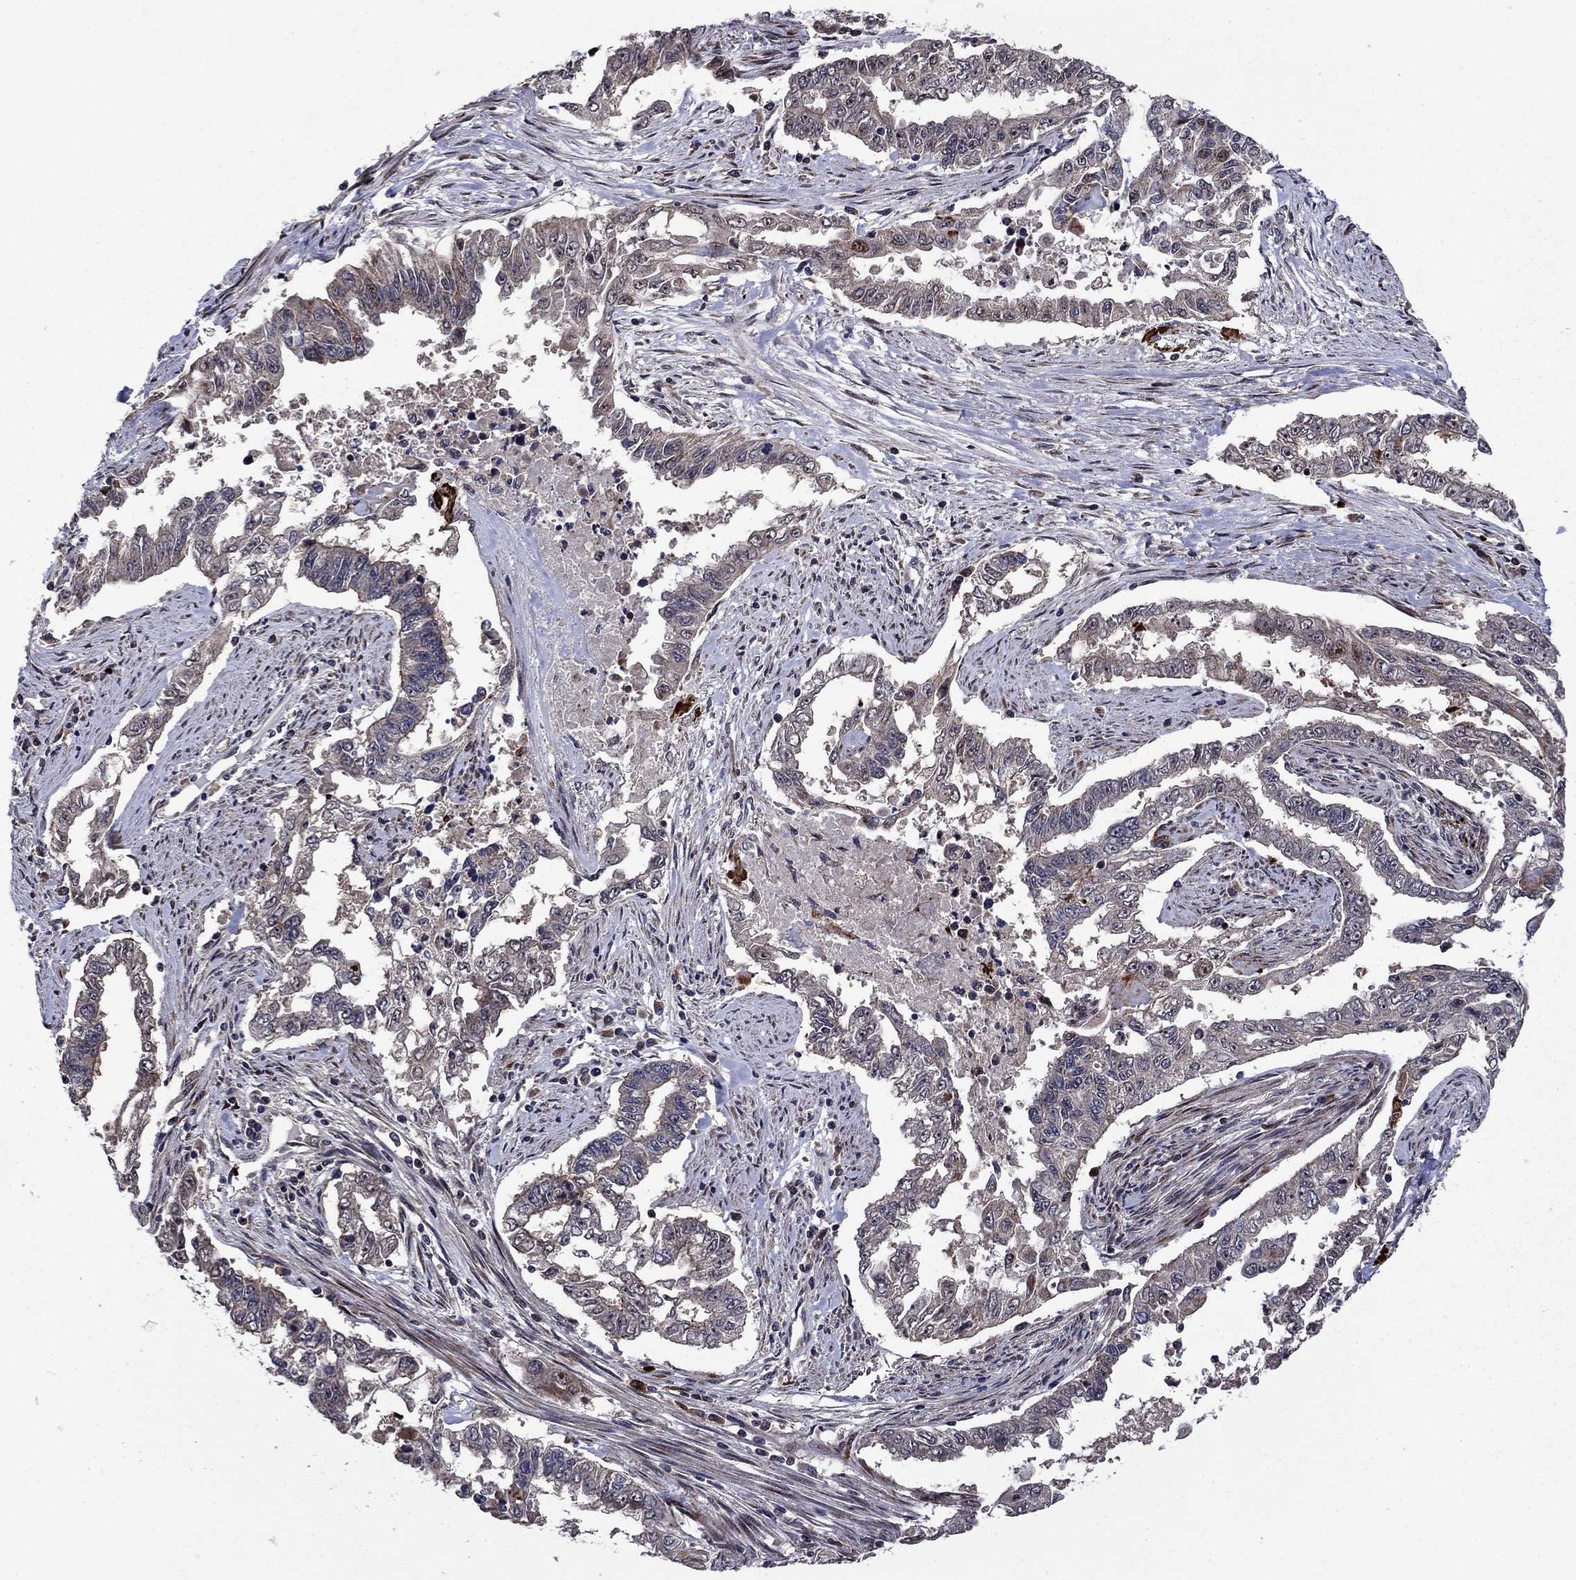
{"staining": {"intensity": "weak", "quantity": "<25%", "location": "nuclear"}, "tissue": "endometrial cancer", "cell_type": "Tumor cells", "image_type": "cancer", "snomed": [{"axis": "morphology", "description": "Adenocarcinoma, NOS"}, {"axis": "topography", "description": "Uterus"}], "caption": "An image of human endometrial cancer is negative for staining in tumor cells.", "gene": "AGTPBP1", "patient": {"sex": "female", "age": 59}}